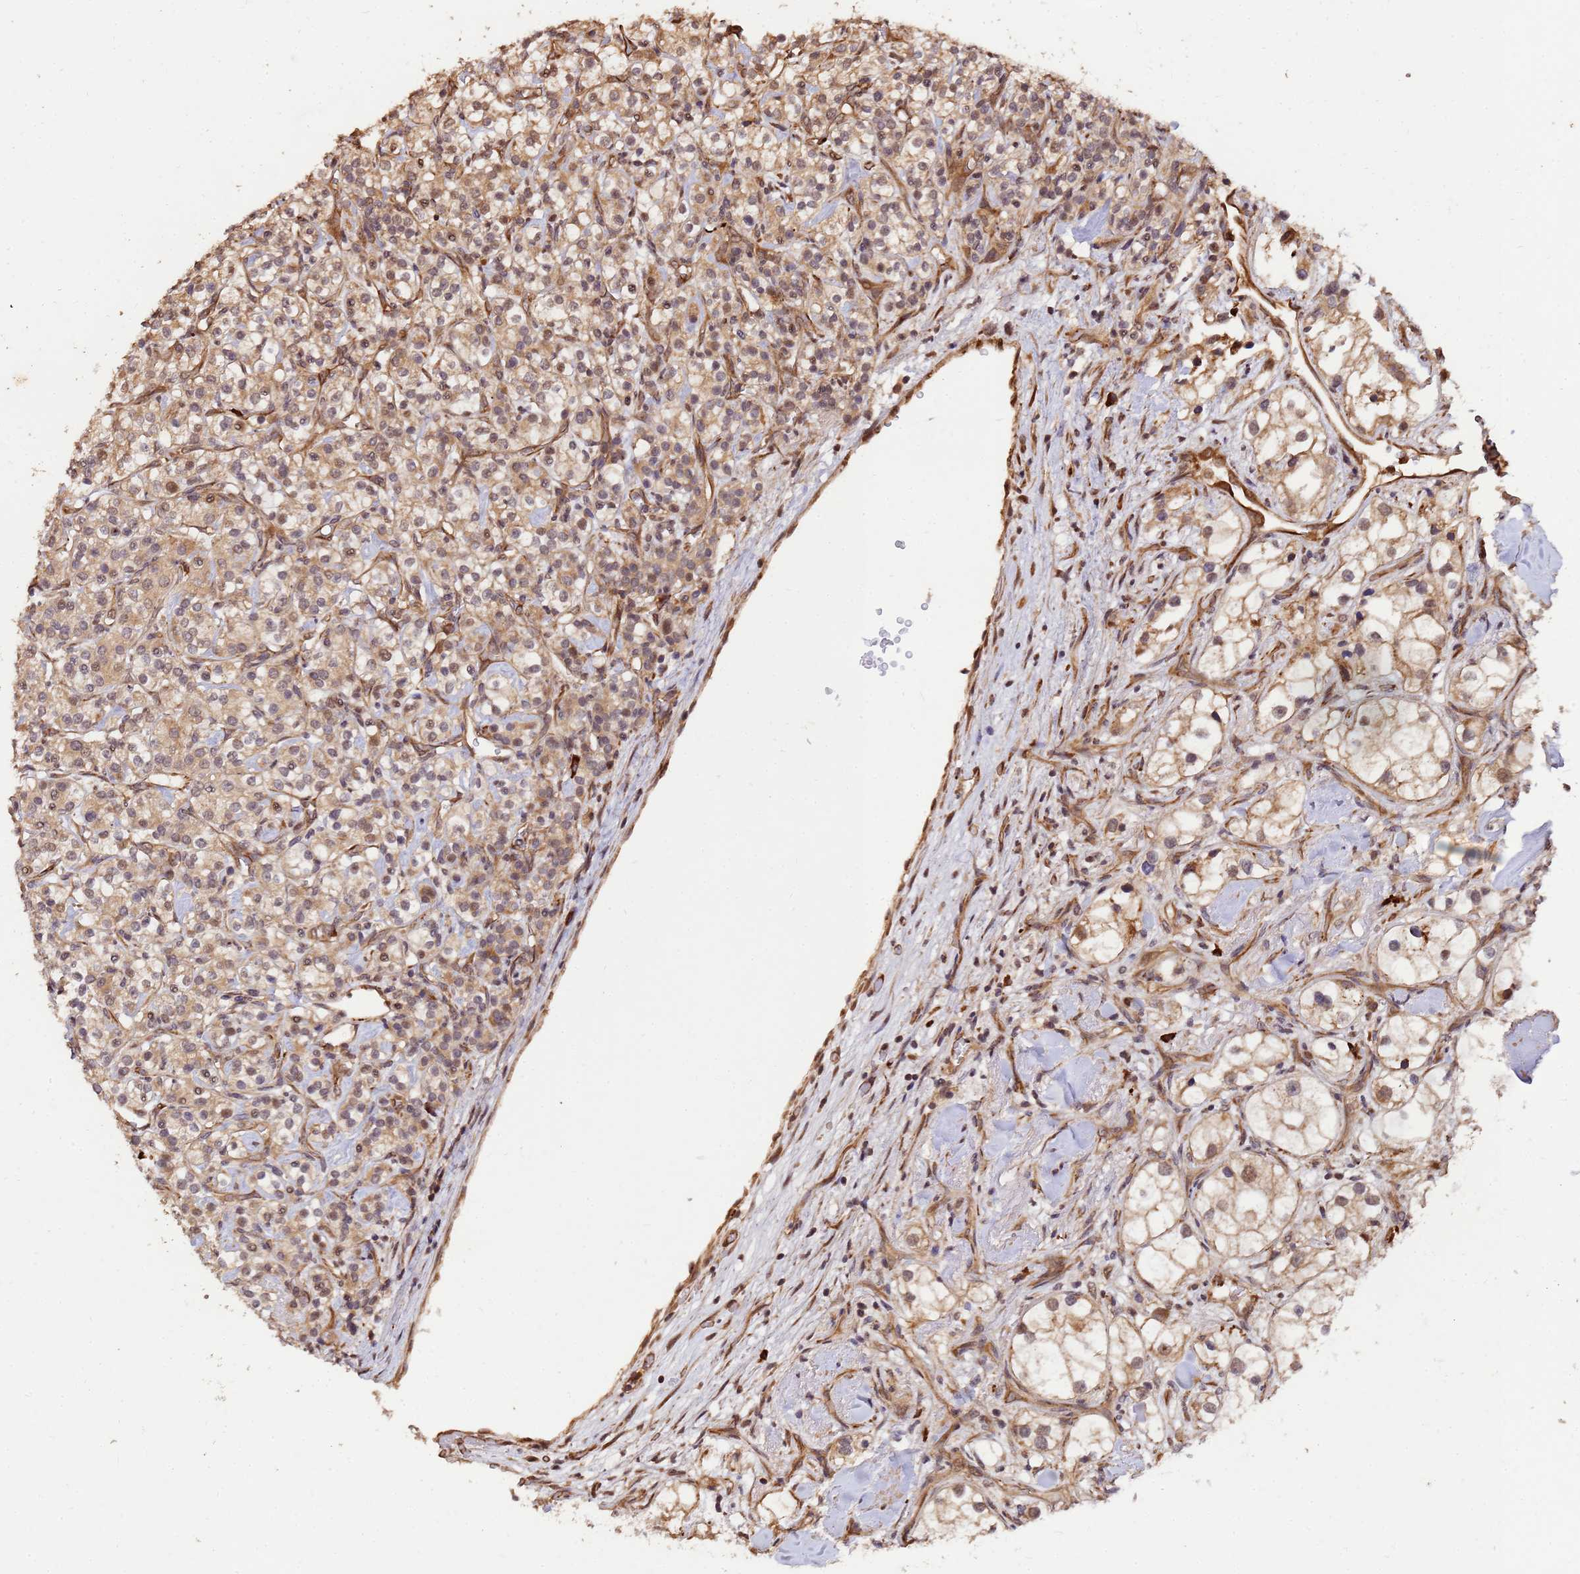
{"staining": {"intensity": "moderate", "quantity": "25%-75%", "location": "cytoplasmic/membranous,nuclear"}, "tissue": "renal cancer", "cell_type": "Tumor cells", "image_type": "cancer", "snomed": [{"axis": "morphology", "description": "Adenocarcinoma, NOS"}, {"axis": "topography", "description": "Kidney"}], "caption": "Moderate cytoplasmic/membranous and nuclear positivity for a protein is appreciated in approximately 25%-75% of tumor cells of renal cancer using immunohistochemistry (IHC).", "gene": "ZNF619", "patient": {"sex": "male", "age": 77}}